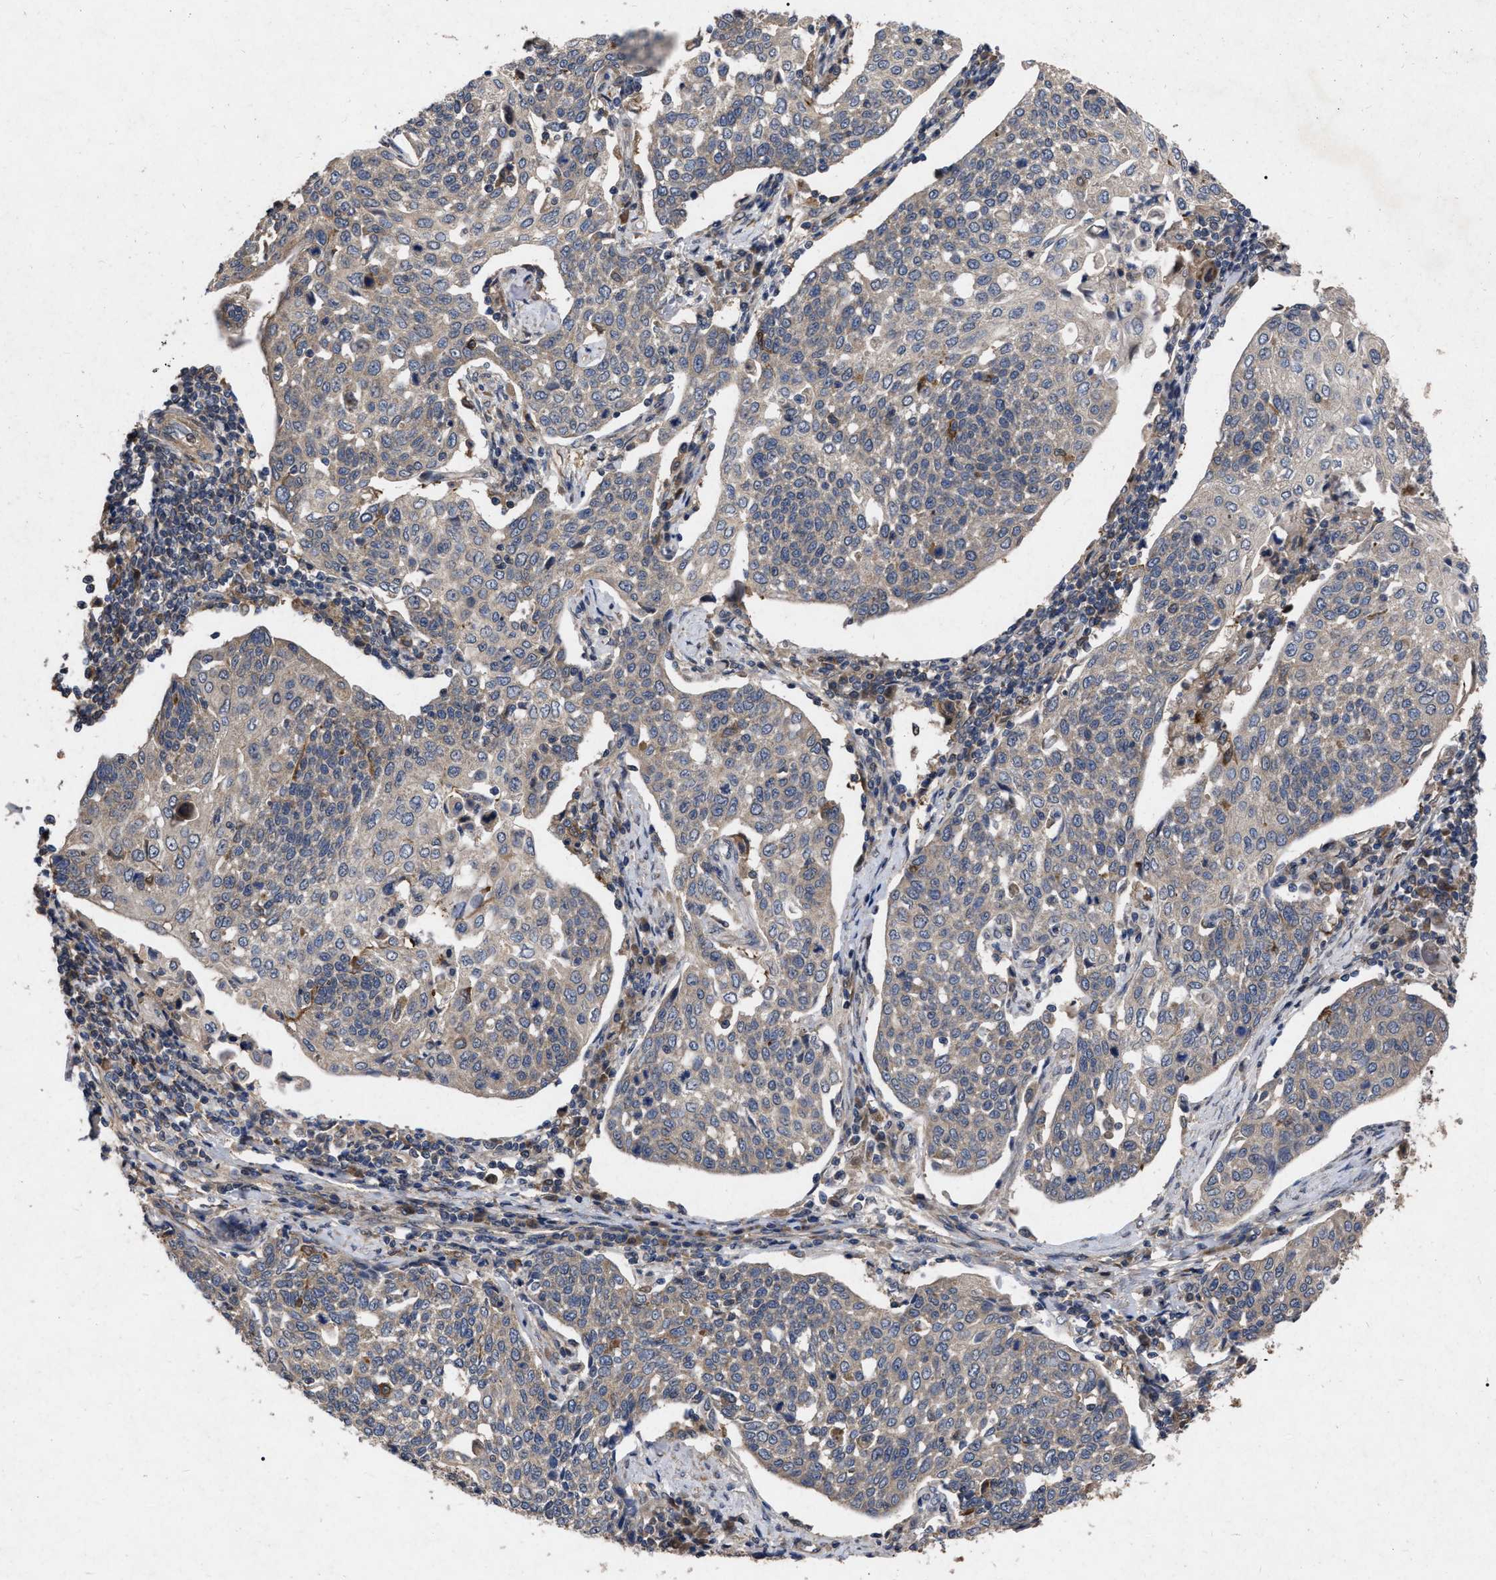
{"staining": {"intensity": "weak", "quantity": ">75%", "location": "cytoplasmic/membranous"}, "tissue": "cervical cancer", "cell_type": "Tumor cells", "image_type": "cancer", "snomed": [{"axis": "morphology", "description": "Squamous cell carcinoma, NOS"}, {"axis": "topography", "description": "Cervix"}], "caption": "Cervical squamous cell carcinoma tissue reveals weak cytoplasmic/membranous expression in approximately >75% of tumor cells", "gene": "CDKN2C", "patient": {"sex": "female", "age": 34}}